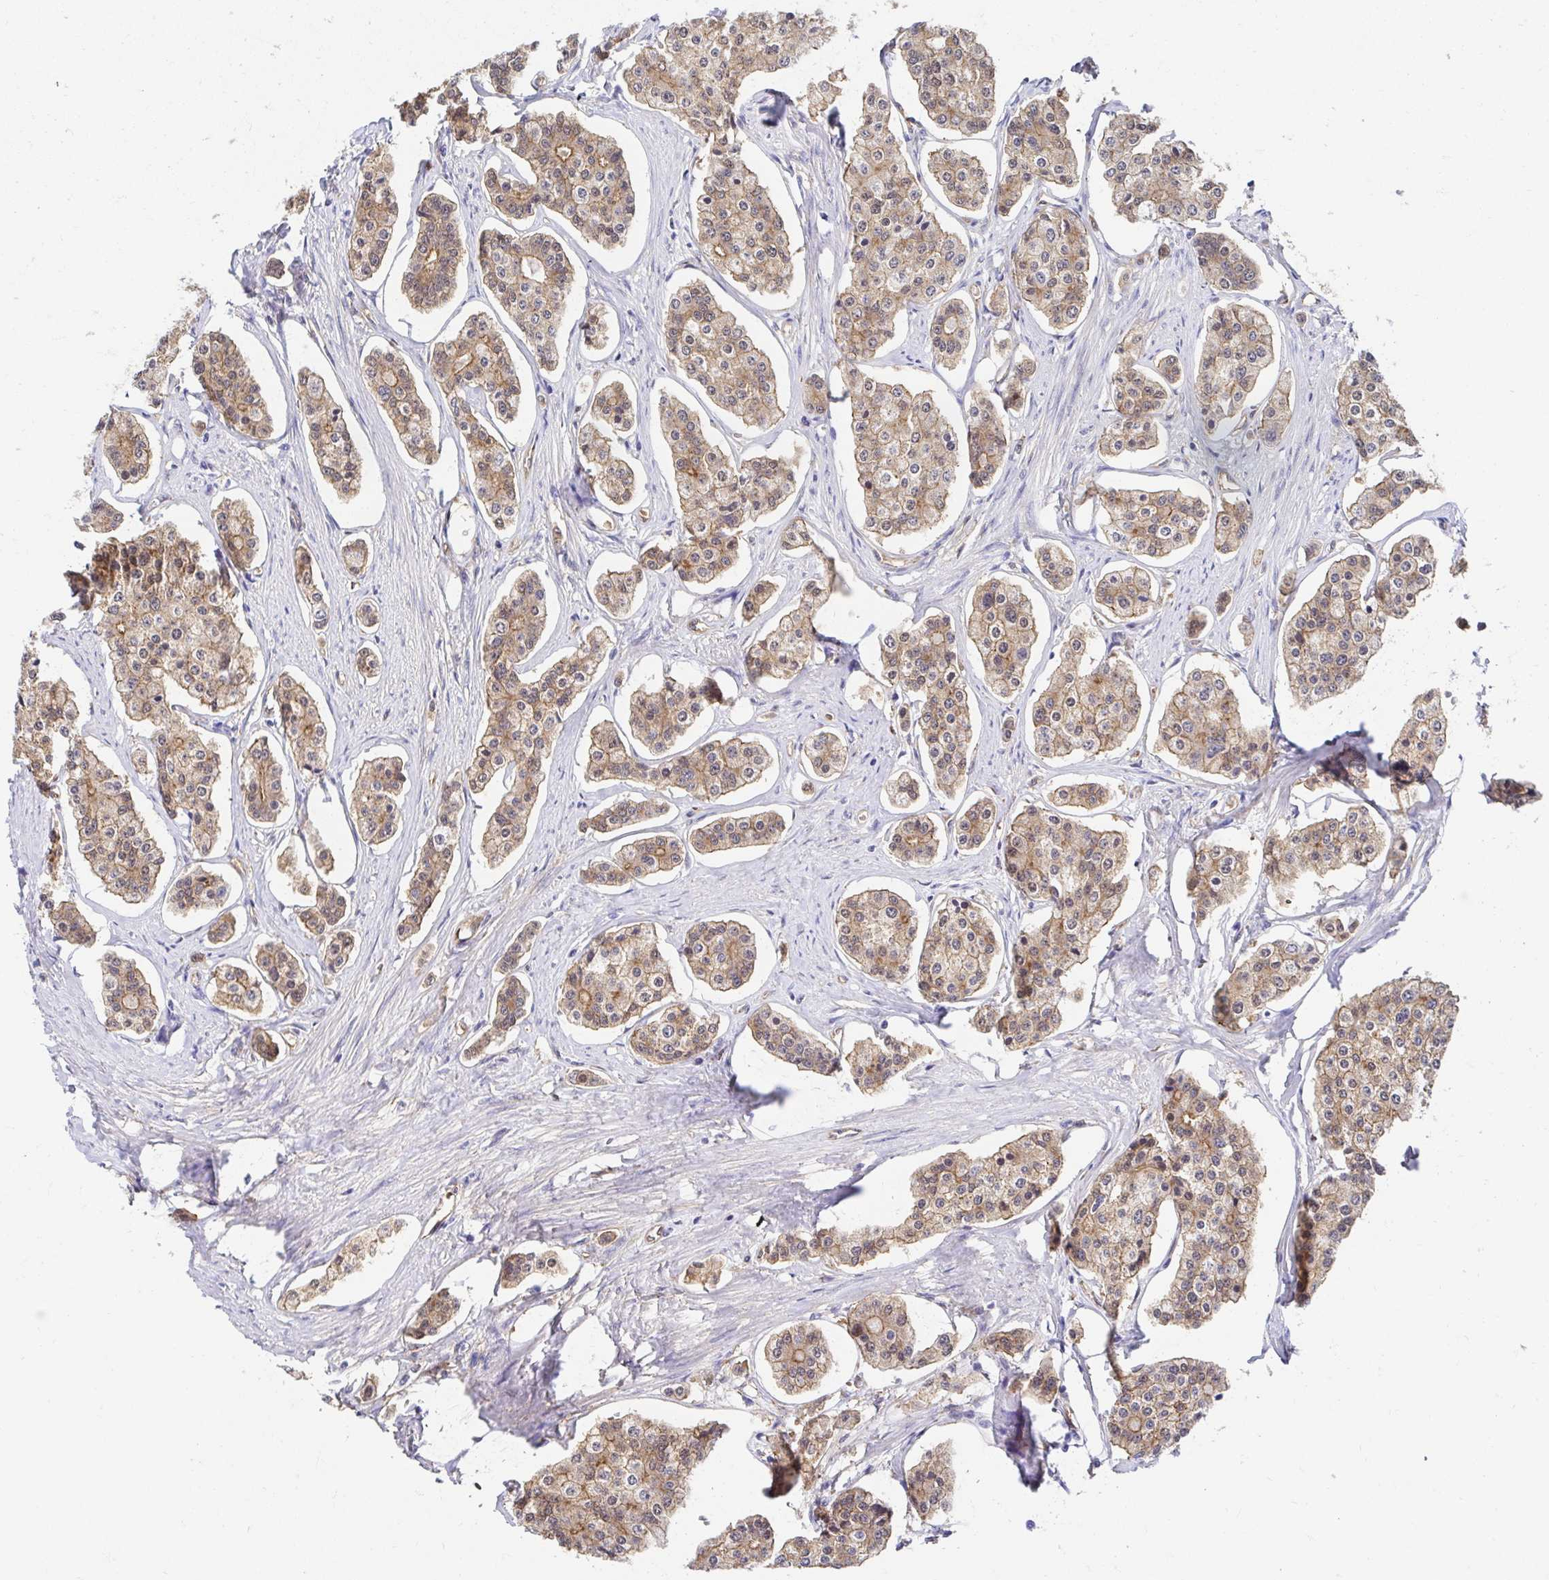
{"staining": {"intensity": "moderate", "quantity": ">75%", "location": "cytoplasmic/membranous"}, "tissue": "carcinoid", "cell_type": "Tumor cells", "image_type": "cancer", "snomed": [{"axis": "morphology", "description": "Carcinoid, malignant, NOS"}, {"axis": "topography", "description": "Small intestine"}], "caption": "Human carcinoid (malignant) stained with a brown dye displays moderate cytoplasmic/membranous positive staining in approximately >75% of tumor cells.", "gene": "CTTN", "patient": {"sex": "female", "age": 65}}